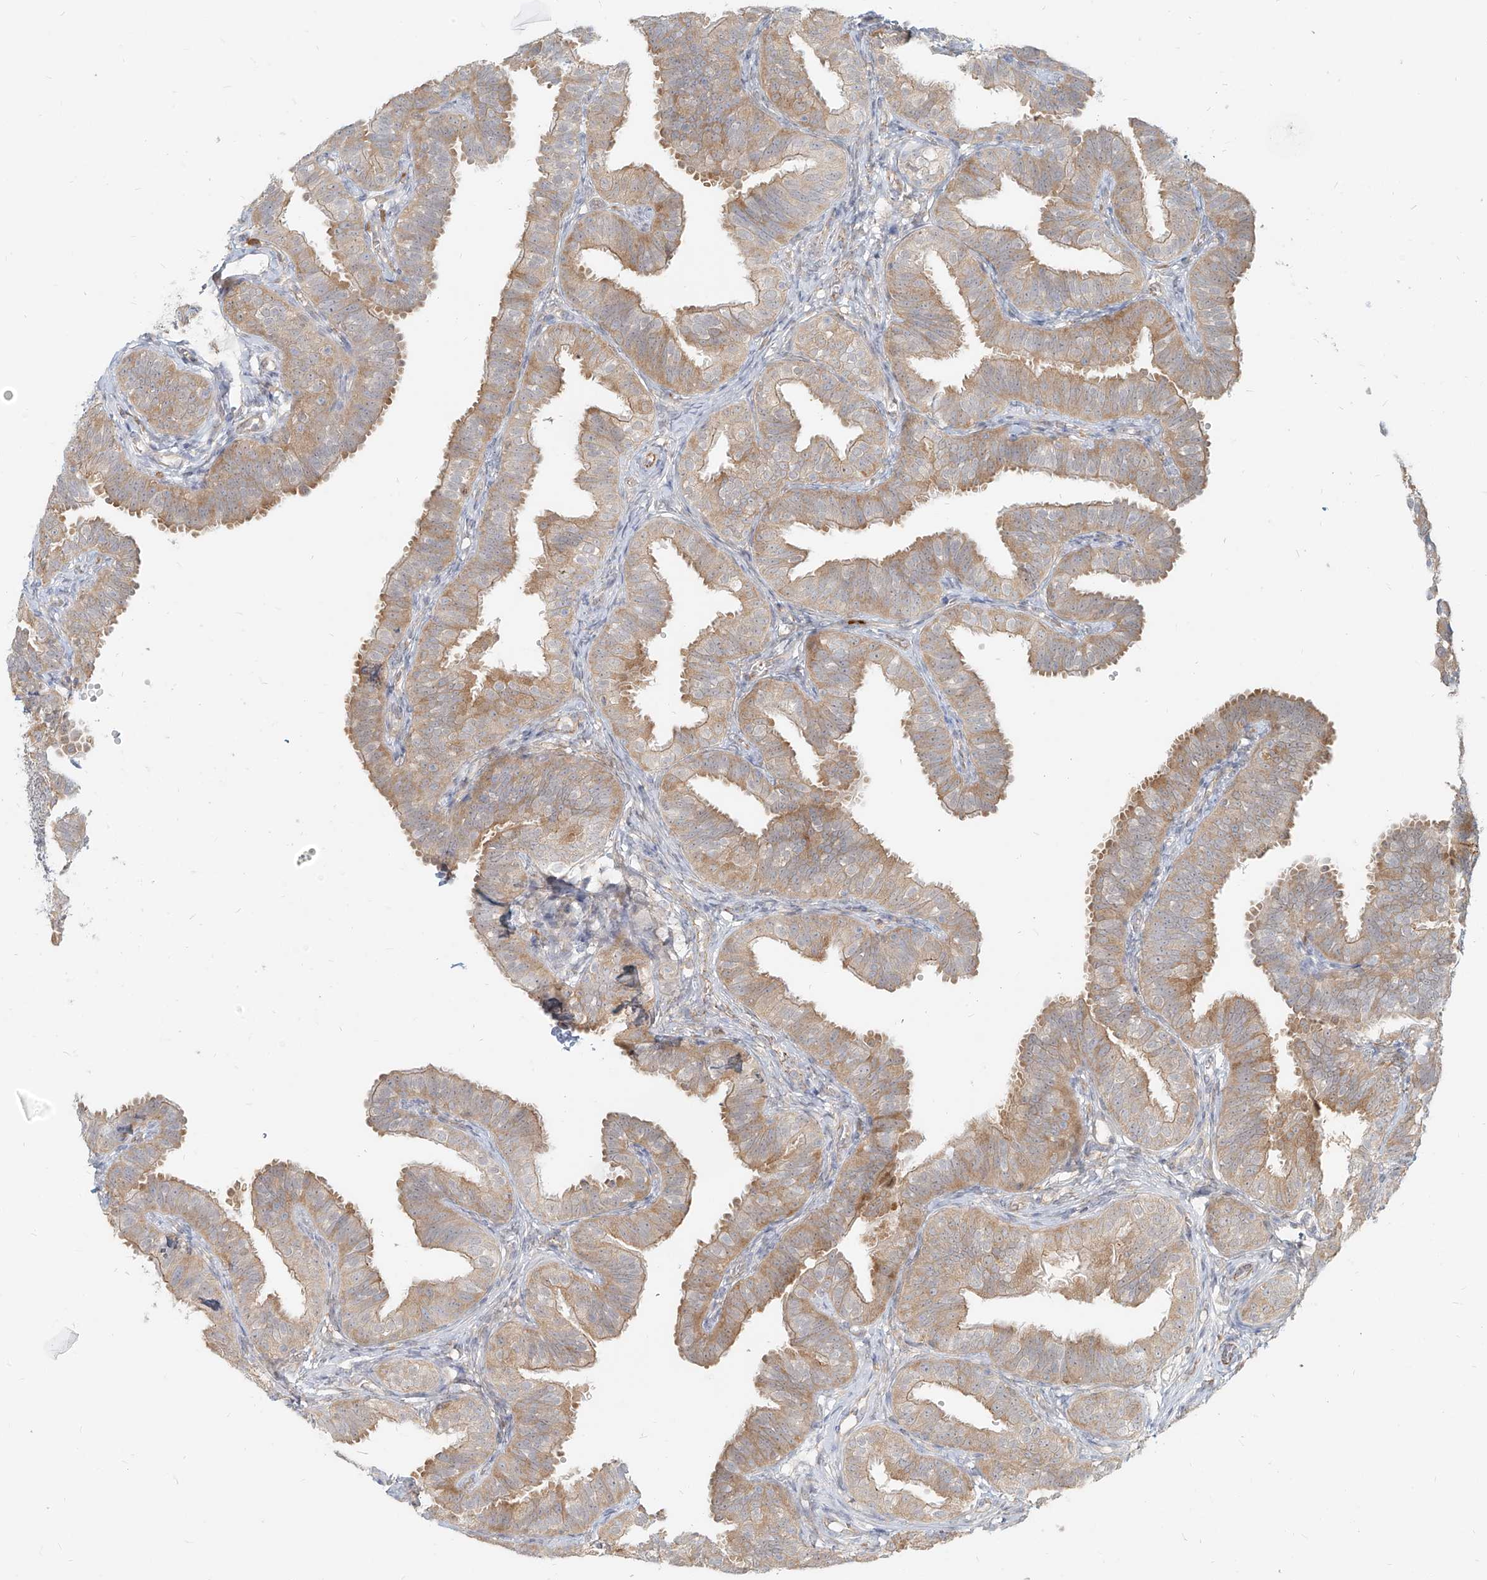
{"staining": {"intensity": "weak", "quantity": "25%-75%", "location": "cytoplasmic/membranous"}, "tissue": "fallopian tube", "cell_type": "Glandular cells", "image_type": "normal", "snomed": [{"axis": "morphology", "description": "Normal tissue, NOS"}, {"axis": "topography", "description": "Fallopian tube"}], "caption": "A brown stain labels weak cytoplasmic/membranous positivity of a protein in glandular cells of benign fallopian tube.", "gene": "PGD", "patient": {"sex": "female", "age": 35}}